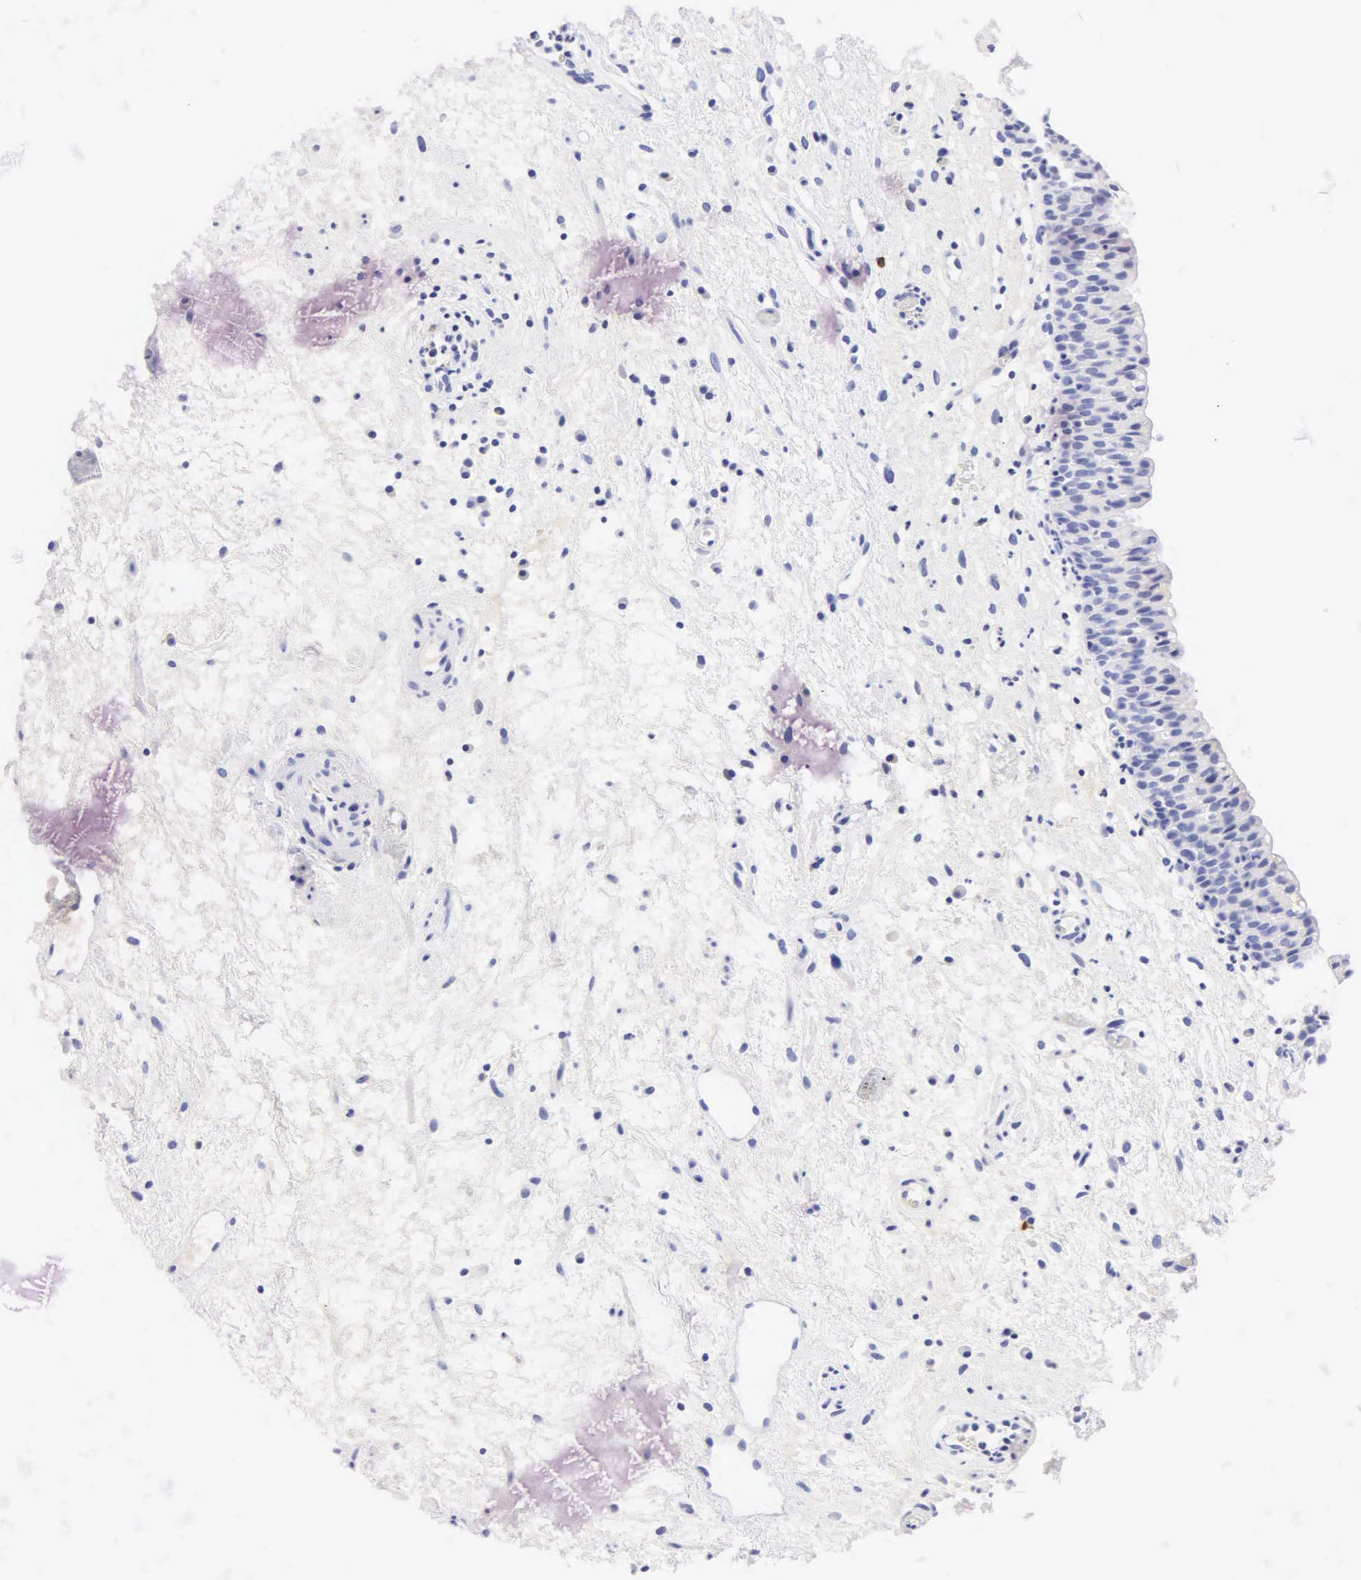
{"staining": {"intensity": "negative", "quantity": "none", "location": "none"}, "tissue": "urinary bladder", "cell_type": "Urothelial cells", "image_type": "normal", "snomed": [{"axis": "morphology", "description": "Normal tissue, NOS"}, {"axis": "topography", "description": "Urinary bladder"}], "caption": "Benign urinary bladder was stained to show a protein in brown. There is no significant staining in urothelial cells.", "gene": "NKX2", "patient": {"sex": "male", "age": 48}}